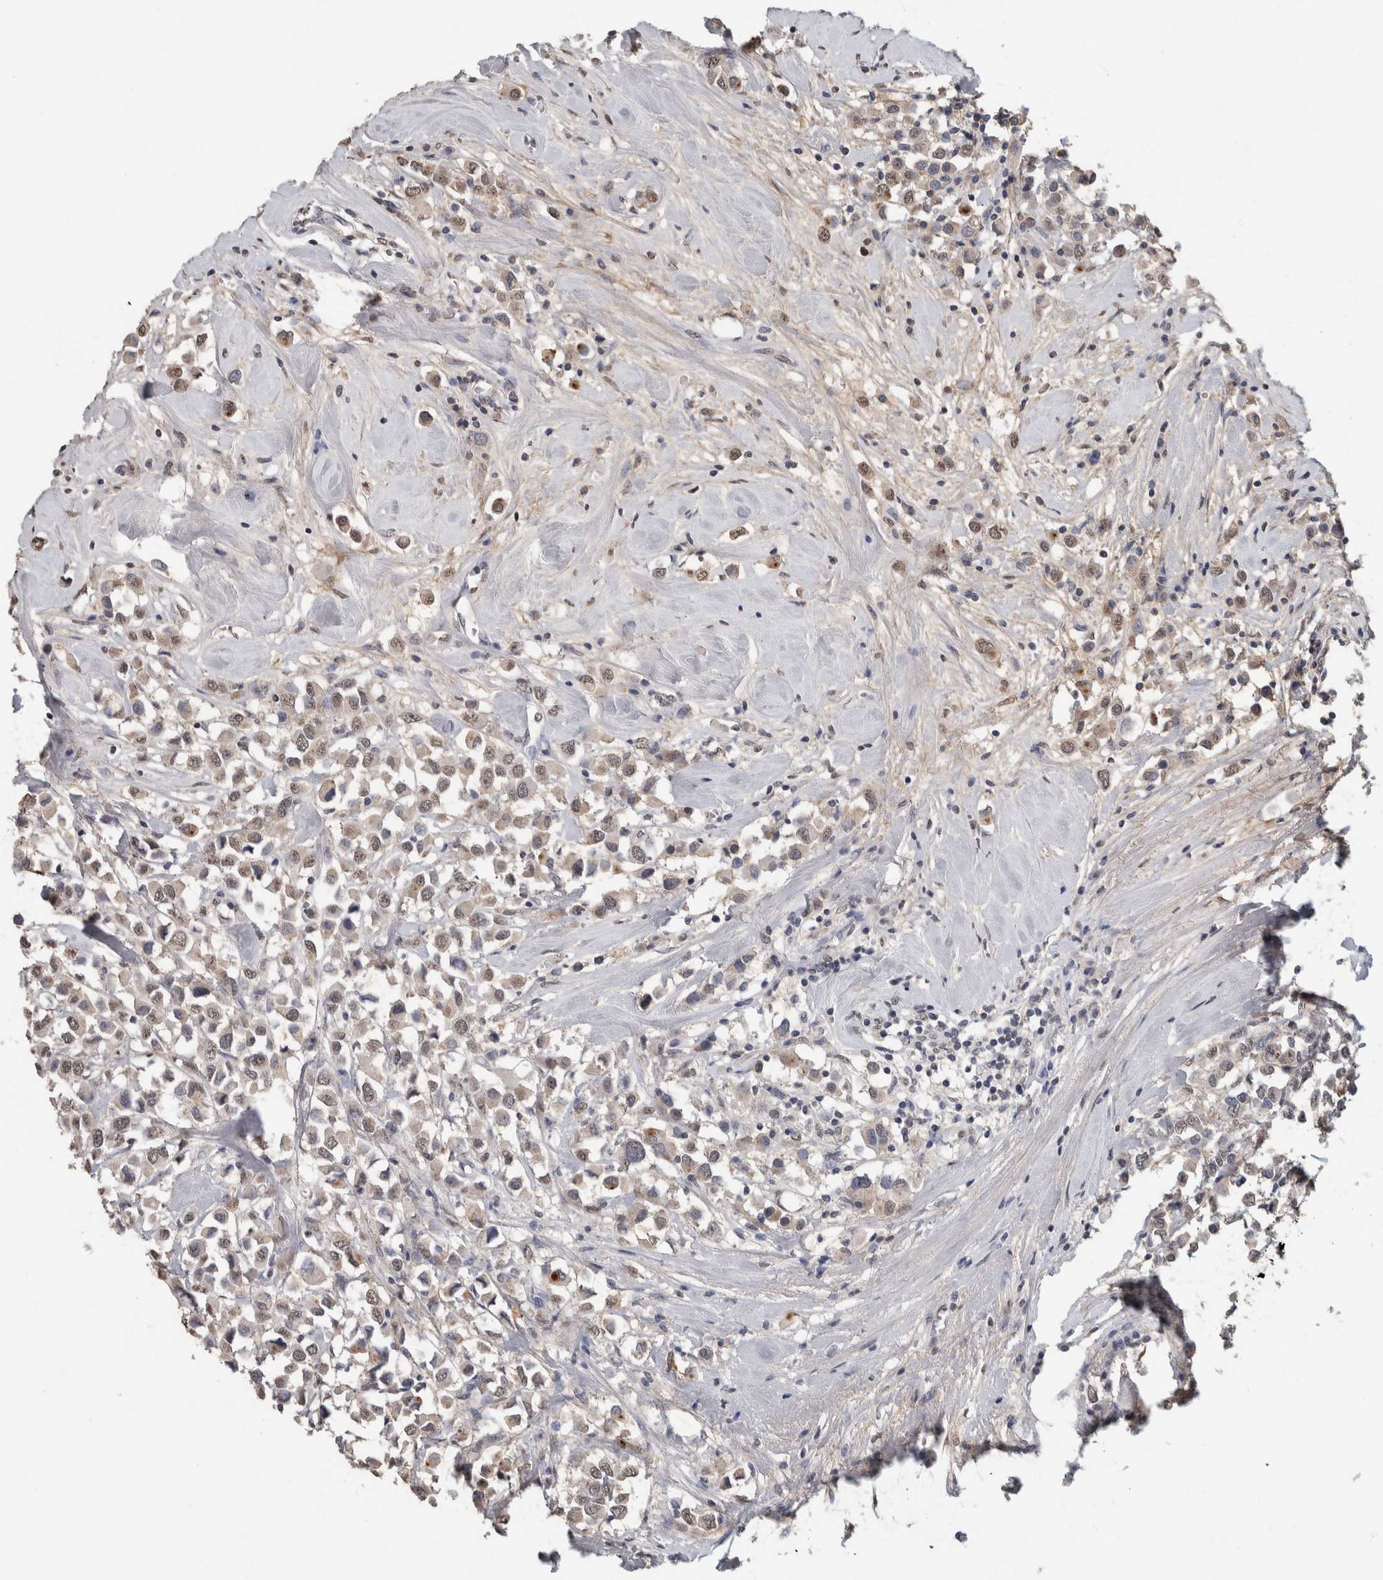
{"staining": {"intensity": "weak", "quantity": "<25%", "location": "nuclear"}, "tissue": "breast cancer", "cell_type": "Tumor cells", "image_type": "cancer", "snomed": [{"axis": "morphology", "description": "Duct carcinoma"}, {"axis": "topography", "description": "Breast"}], "caption": "Breast cancer was stained to show a protein in brown. There is no significant expression in tumor cells.", "gene": "LTBP1", "patient": {"sex": "female", "age": 61}}